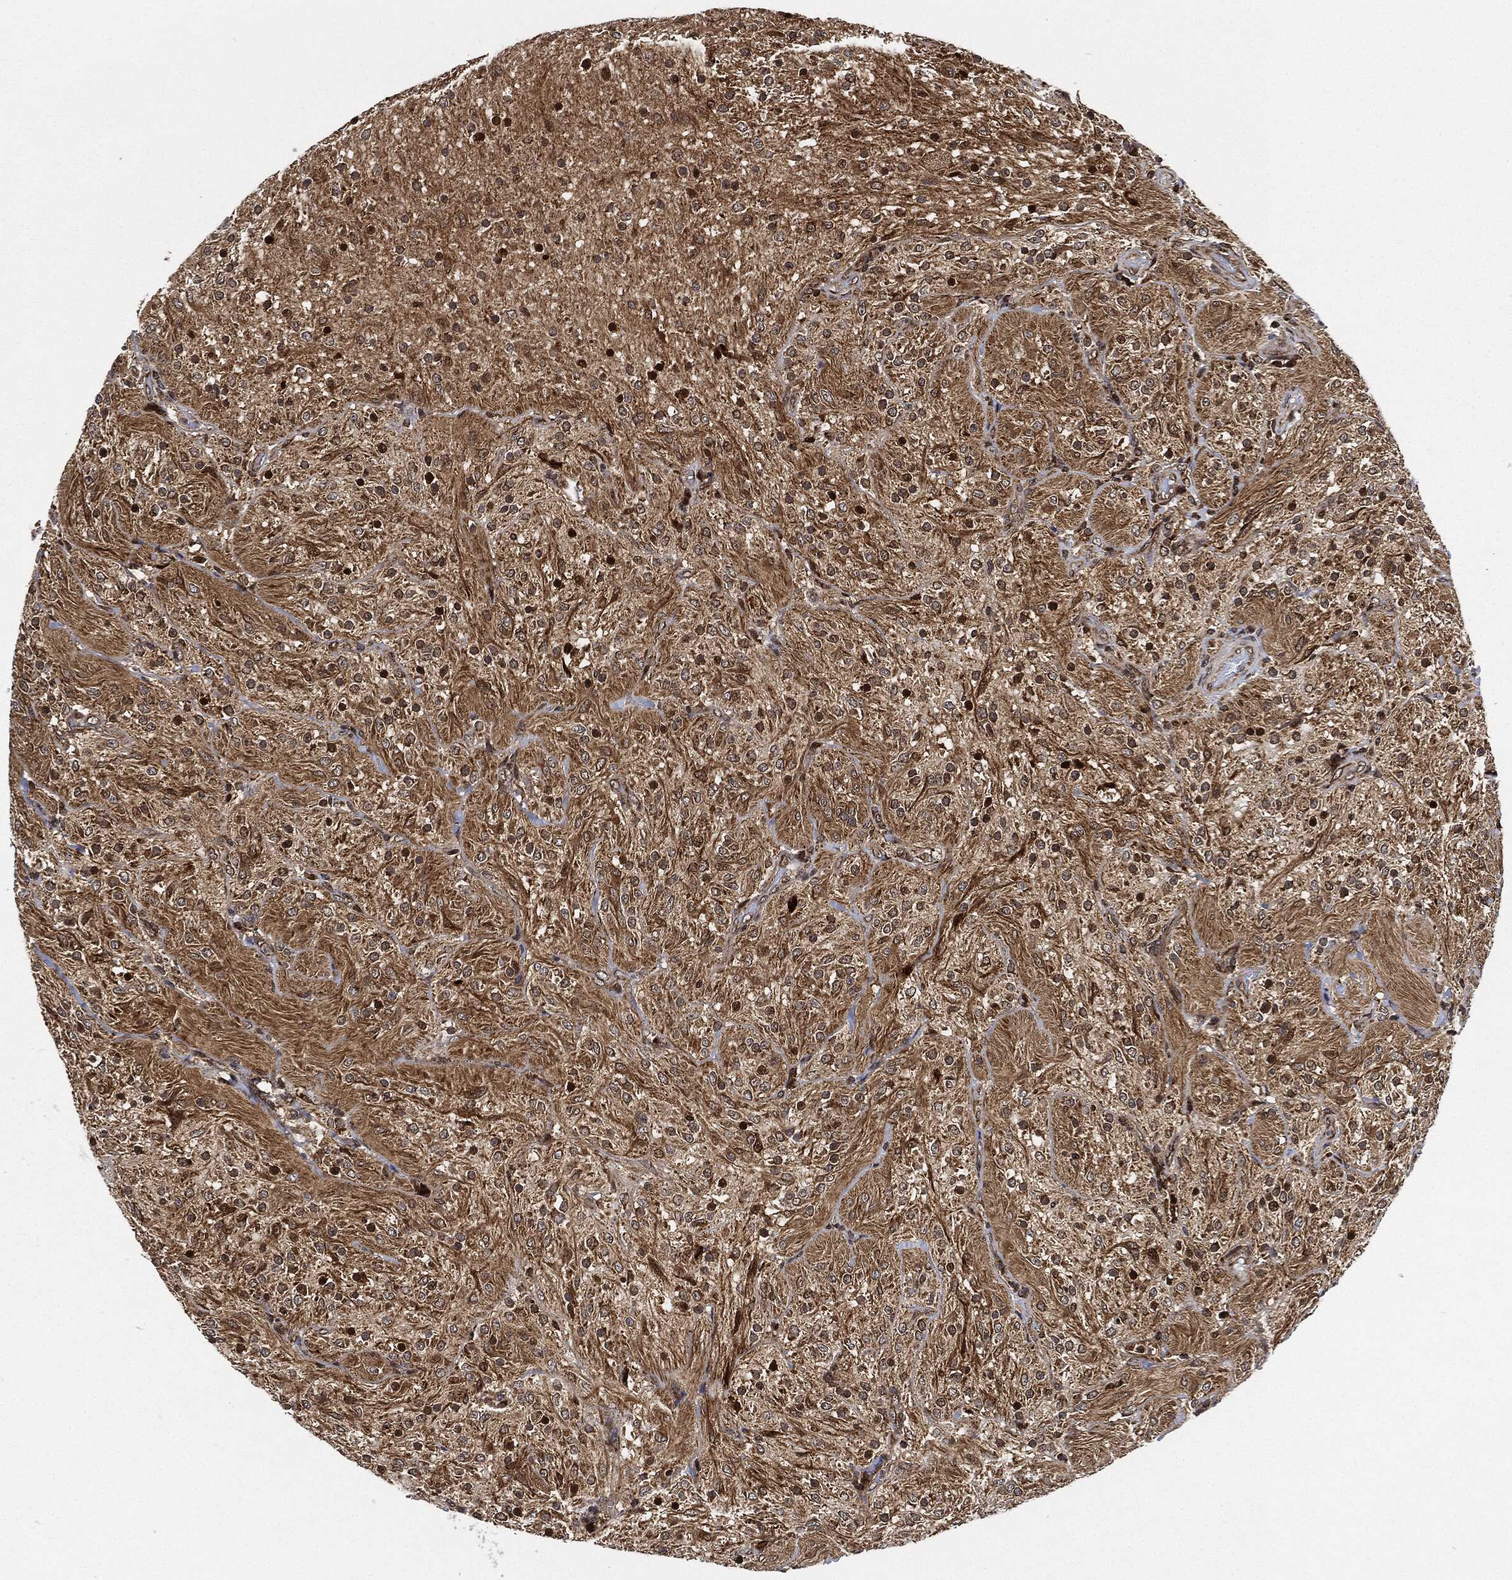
{"staining": {"intensity": "moderate", "quantity": ">75%", "location": "cytoplasmic/membranous"}, "tissue": "glioma", "cell_type": "Tumor cells", "image_type": "cancer", "snomed": [{"axis": "morphology", "description": "Glioma, malignant, Low grade"}, {"axis": "topography", "description": "Brain"}], "caption": "Immunohistochemistry photomicrograph of neoplastic tissue: human glioma stained using immunohistochemistry (IHC) exhibits medium levels of moderate protein expression localized specifically in the cytoplasmic/membranous of tumor cells, appearing as a cytoplasmic/membranous brown color.", "gene": "RNASEL", "patient": {"sex": "male", "age": 3}}